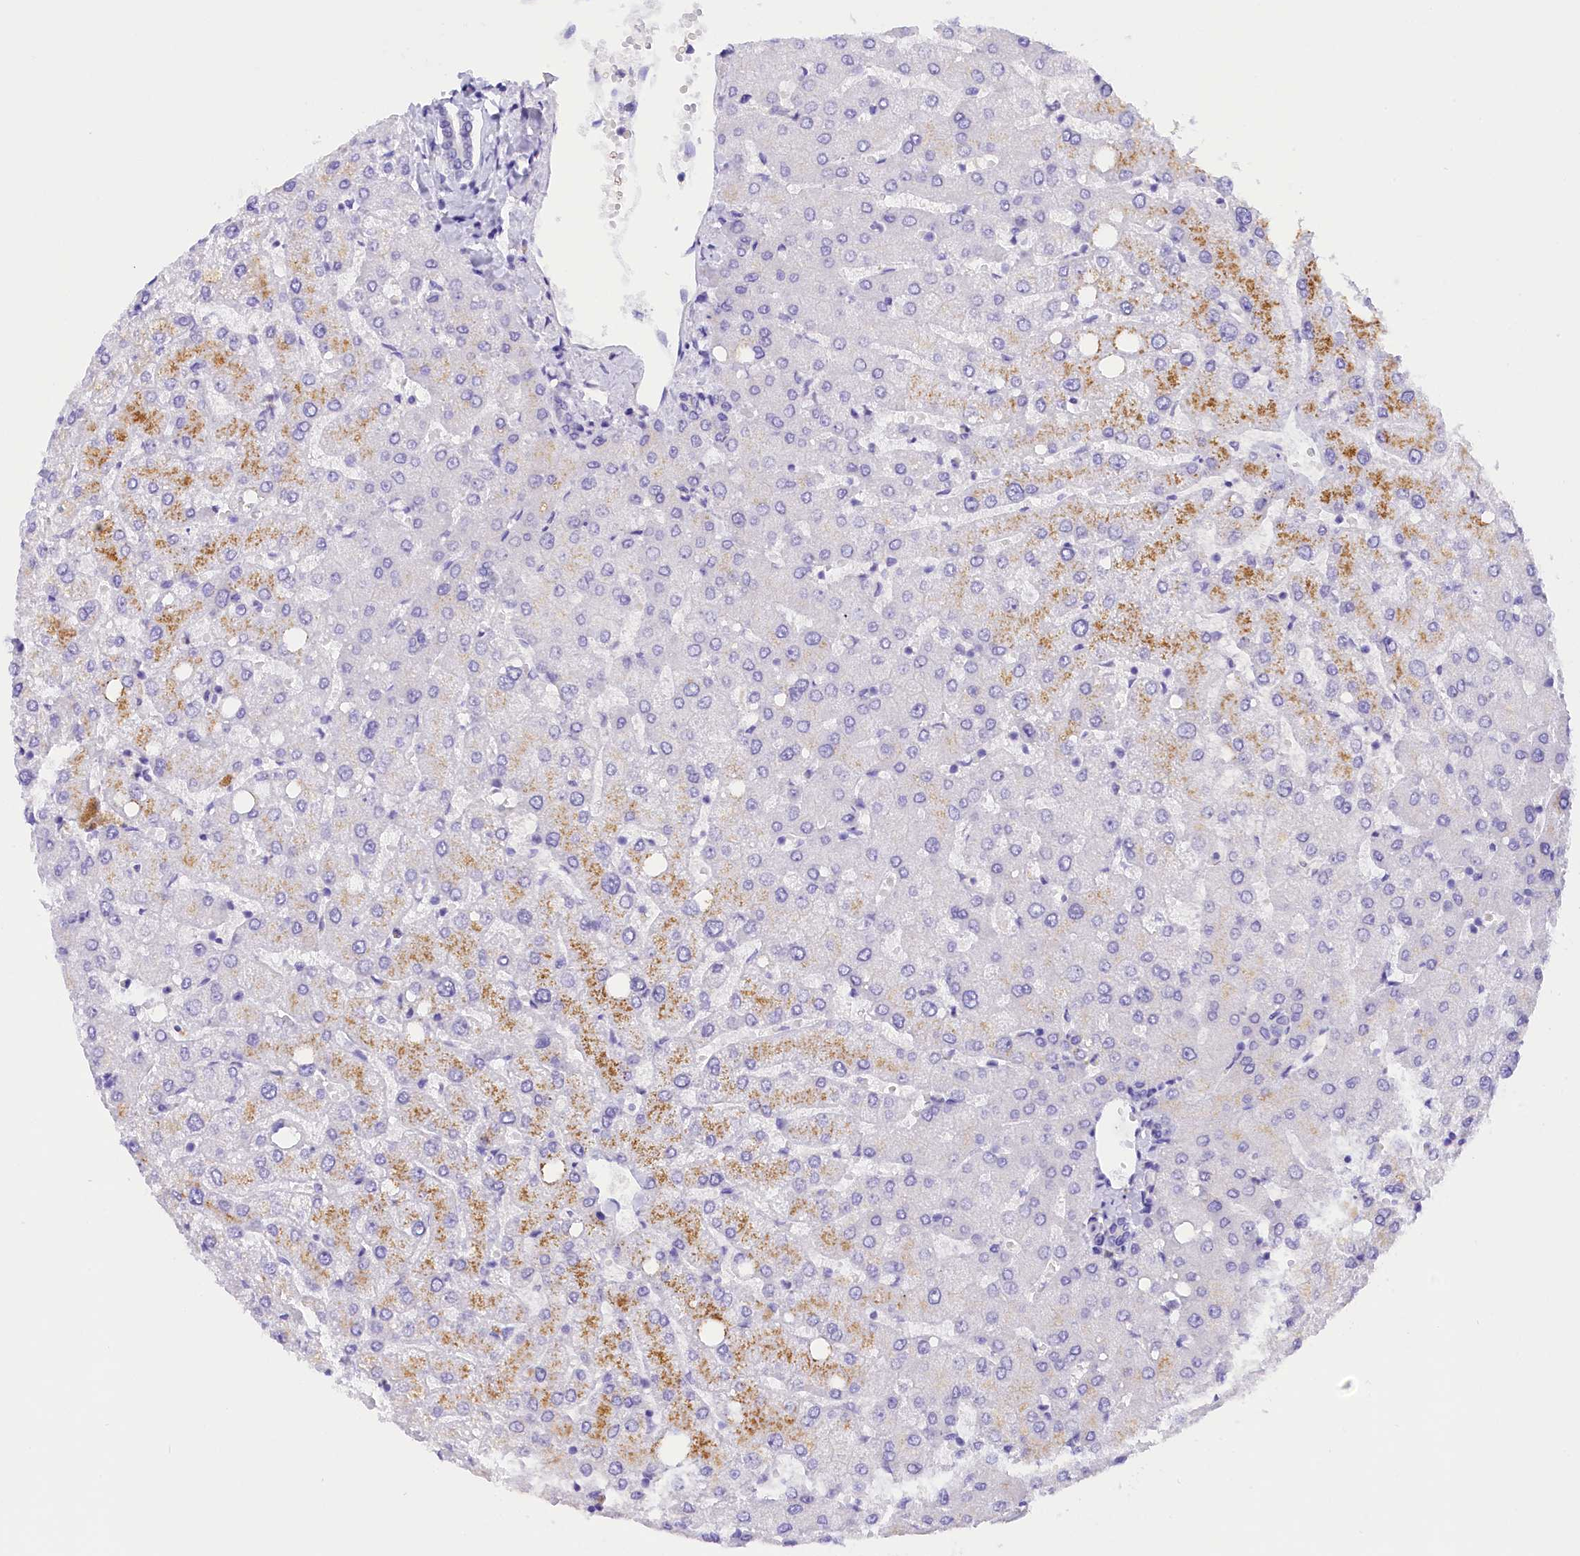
{"staining": {"intensity": "negative", "quantity": "none", "location": "none"}, "tissue": "liver", "cell_type": "Cholangiocytes", "image_type": "normal", "snomed": [{"axis": "morphology", "description": "Normal tissue, NOS"}, {"axis": "topography", "description": "Liver"}], "caption": "A high-resolution micrograph shows IHC staining of normal liver, which displays no significant expression in cholangiocytes.", "gene": "COL6A5", "patient": {"sex": "female", "age": 54}}